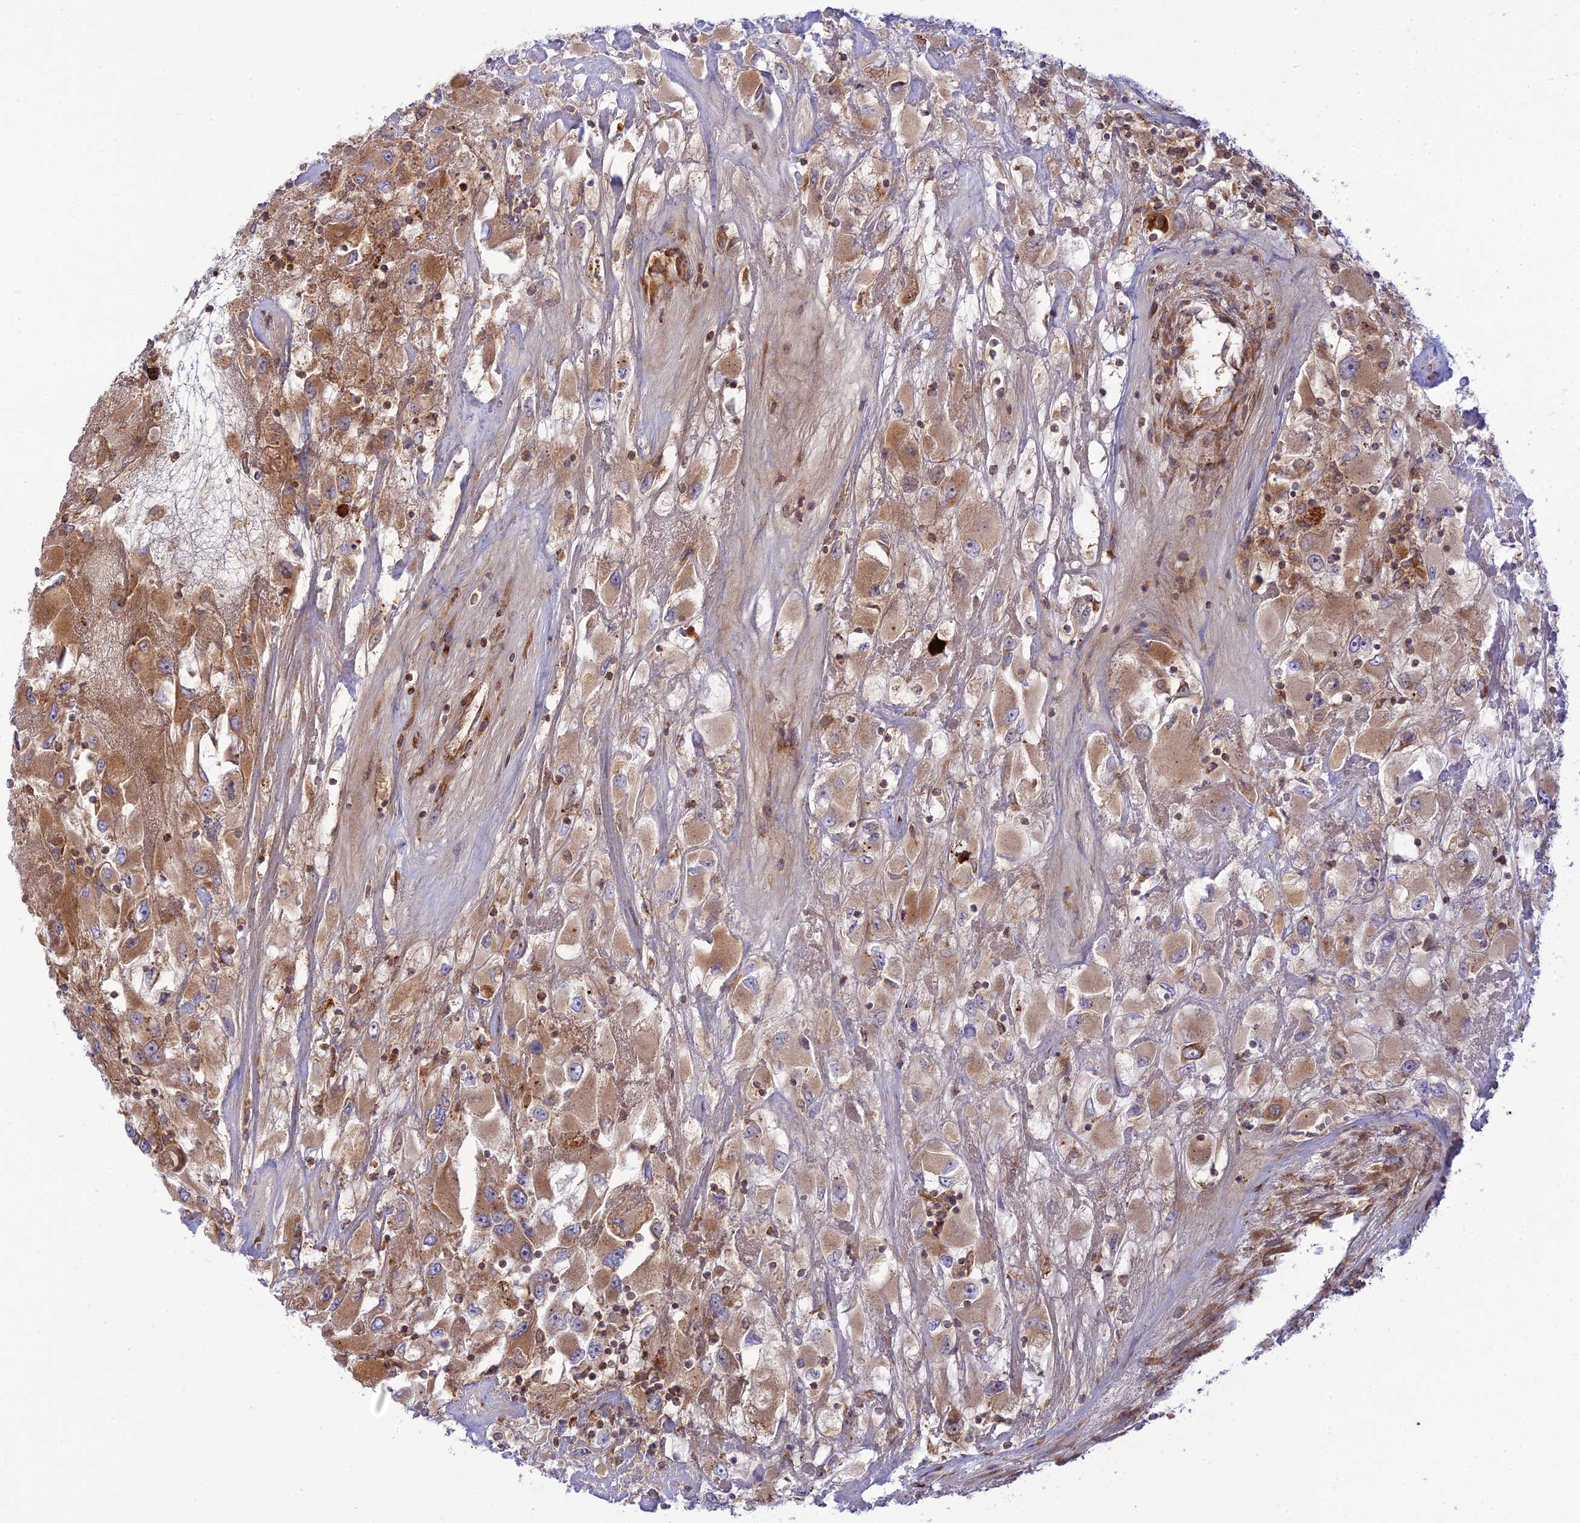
{"staining": {"intensity": "moderate", "quantity": ">75%", "location": "cytoplasmic/membranous"}, "tissue": "renal cancer", "cell_type": "Tumor cells", "image_type": "cancer", "snomed": [{"axis": "morphology", "description": "Adenocarcinoma, NOS"}, {"axis": "topography", "description": "Kidney"}], "caption": "Protein staining displays moderate cytoplasmic/membranous expression in about >75% of tumor cells in adenocarcinoma (renal).", "gene": "PIMREG", "patient": {"sex": "female", "age": 52}}